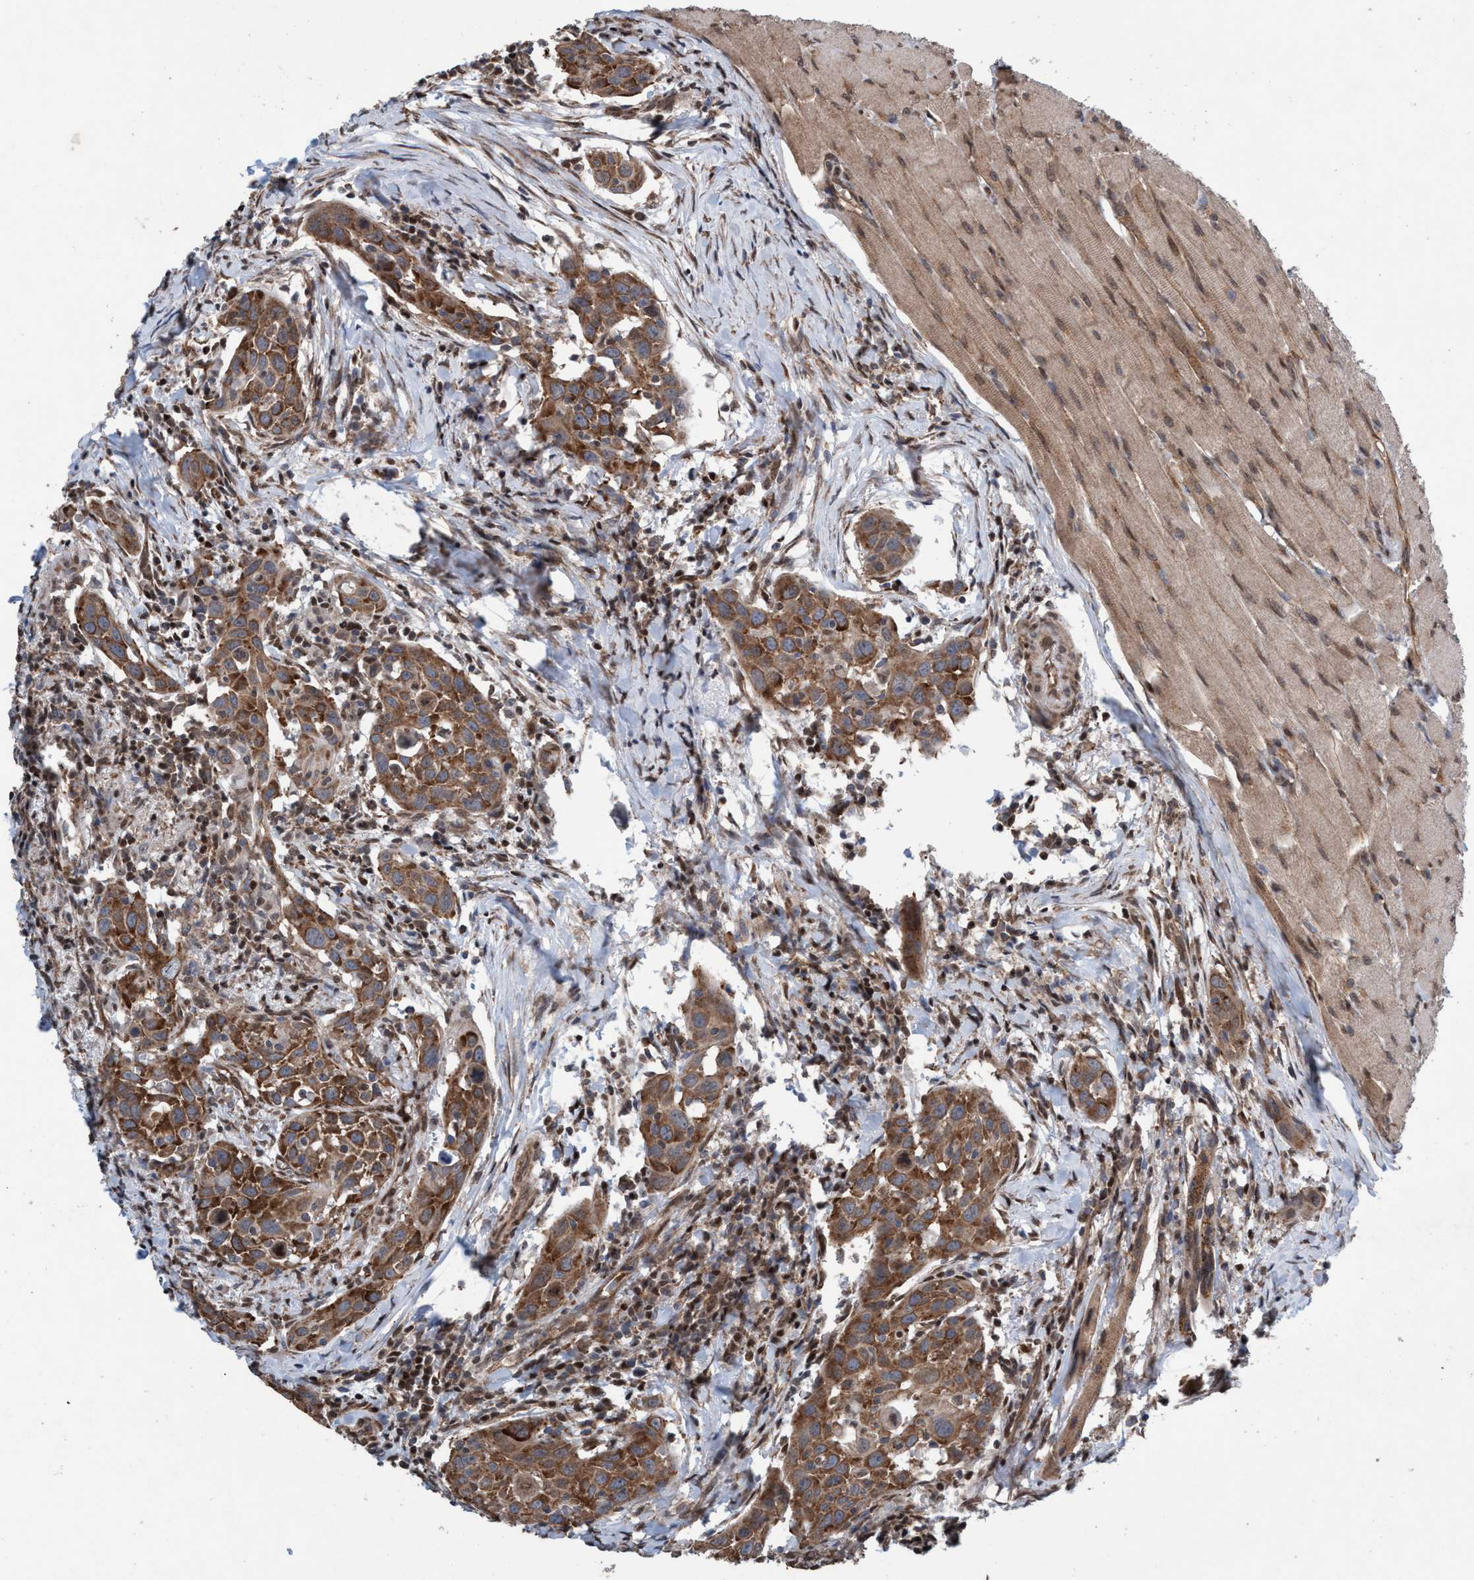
{"staining": {"intensity": "moderate", "quantity": ">75%", "location": "cytoplasmic/membranous"}, "tissue": "head and neck cancer", "cell_type": "Tumor cells", "image_type": "cancer", "snomed": [{"axis": "morphology", "description": "Squamous cell carcinoma, NOS"}, {"axis": "topography", "description": "Oral tissue"}, {"axis": "topography", "description": "Head-Neck"}], "caption": "Moderate cytoplasmic/membranous protein expression is present in approximately >75% of tumor cells in head and neck cancer (squamous cell carcinoma).", "gene": "METAP2", "patient": {"sex": "female", "age": 50}}